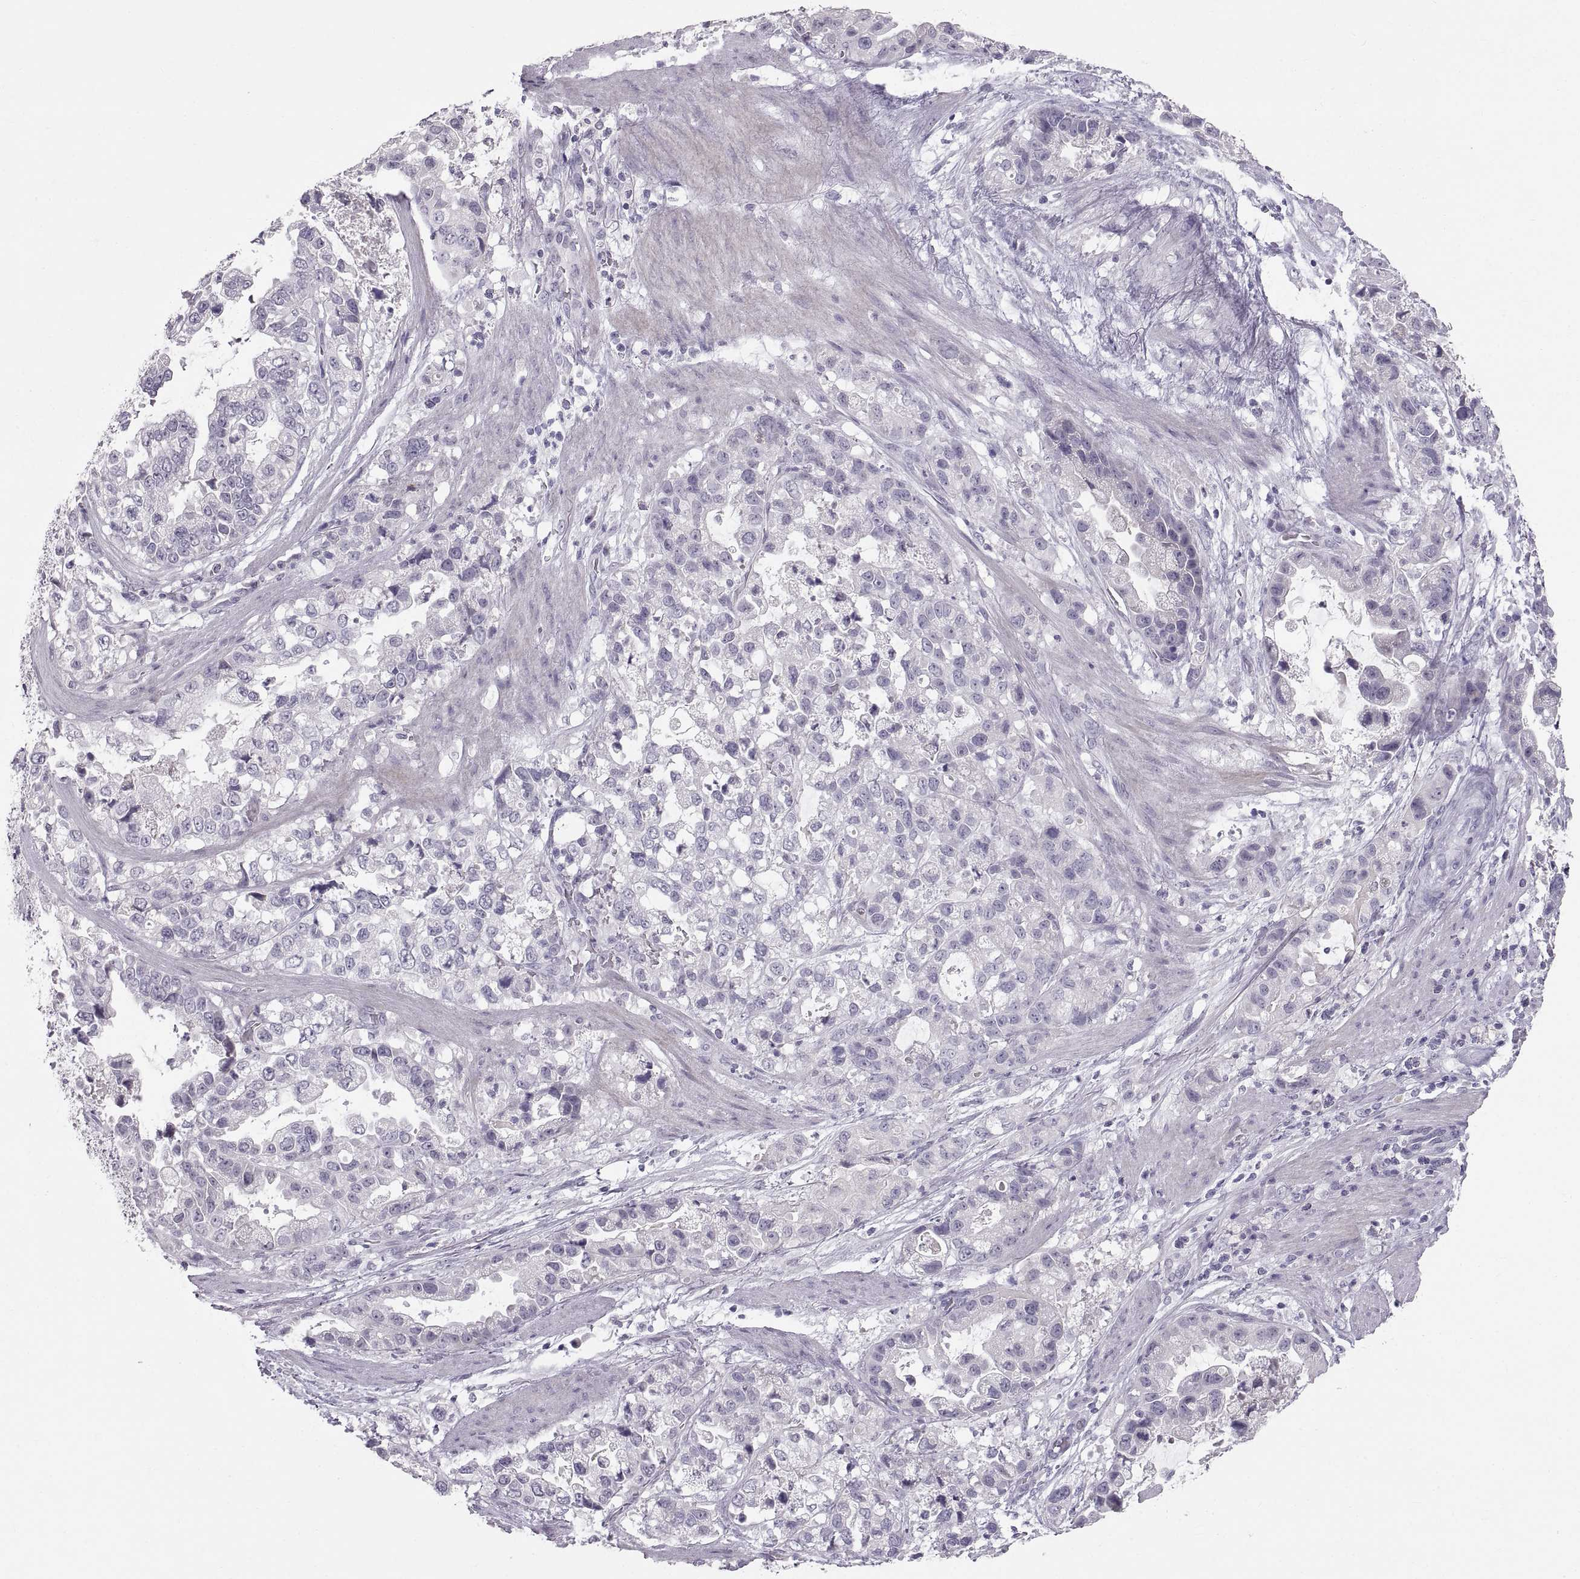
{"staining": {"intensity": "negative", "quantity": "none", "location": "none"}, "tissue": "stomach cancer", "cell_type": "Tumor cells", "image_type": "cancer", "snomed": [{"axis": "morphology", "description": "Adenocarcinoma, NOS"}, {"axis": "topography", "description": "Stomach"}], "caption": "High power microscopy image of an IHC micrograph of stomach adenocarcinoma, revealing no significant expression in tumor cells.", "gene": "SPACDR", "patient": {"sex": "male", "age": 59}}